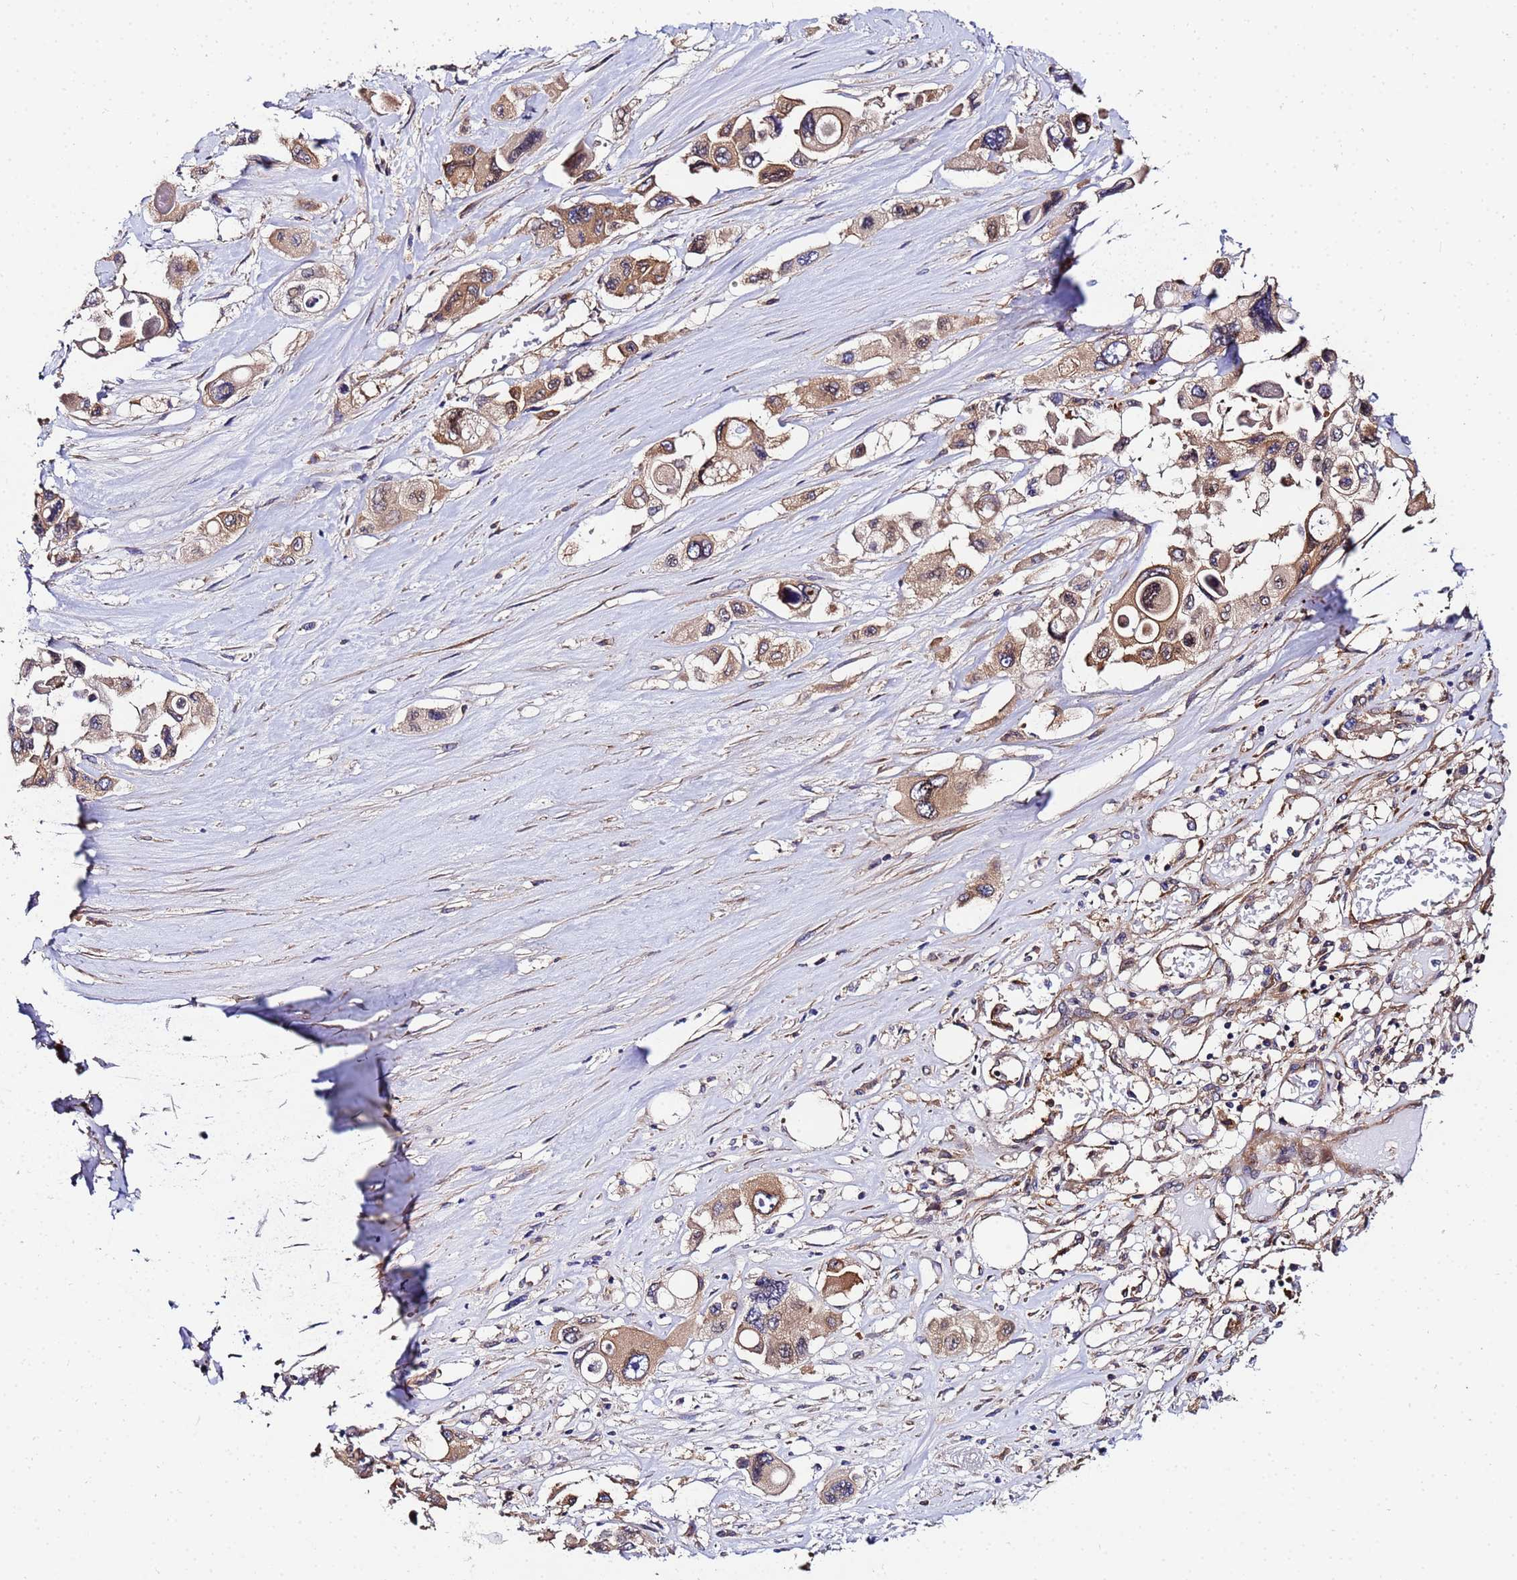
{"staining": {"intensity": "moderate", "quantity": ">75%", "location": "cytoplasmic/membranous"}, "tissue": "pancreatic cancer", "cell_type": "Tumor cells", "image_type": "cancer", "snomed": [{"axis": "morphology", "description": "Adenocarcinoma, NOS"}, {"axis": "topography", "description": "Pancreas"}], "caption": "Brown immunohistochemical staining in human pancreatic cancer (adenocarcinoma) demonstrates moderate cytoplasmic/membranous staining in approximately >75% of tumor cells.", "gene": "UNC93B1", "patient": {"sex": "male", "age": 92}}